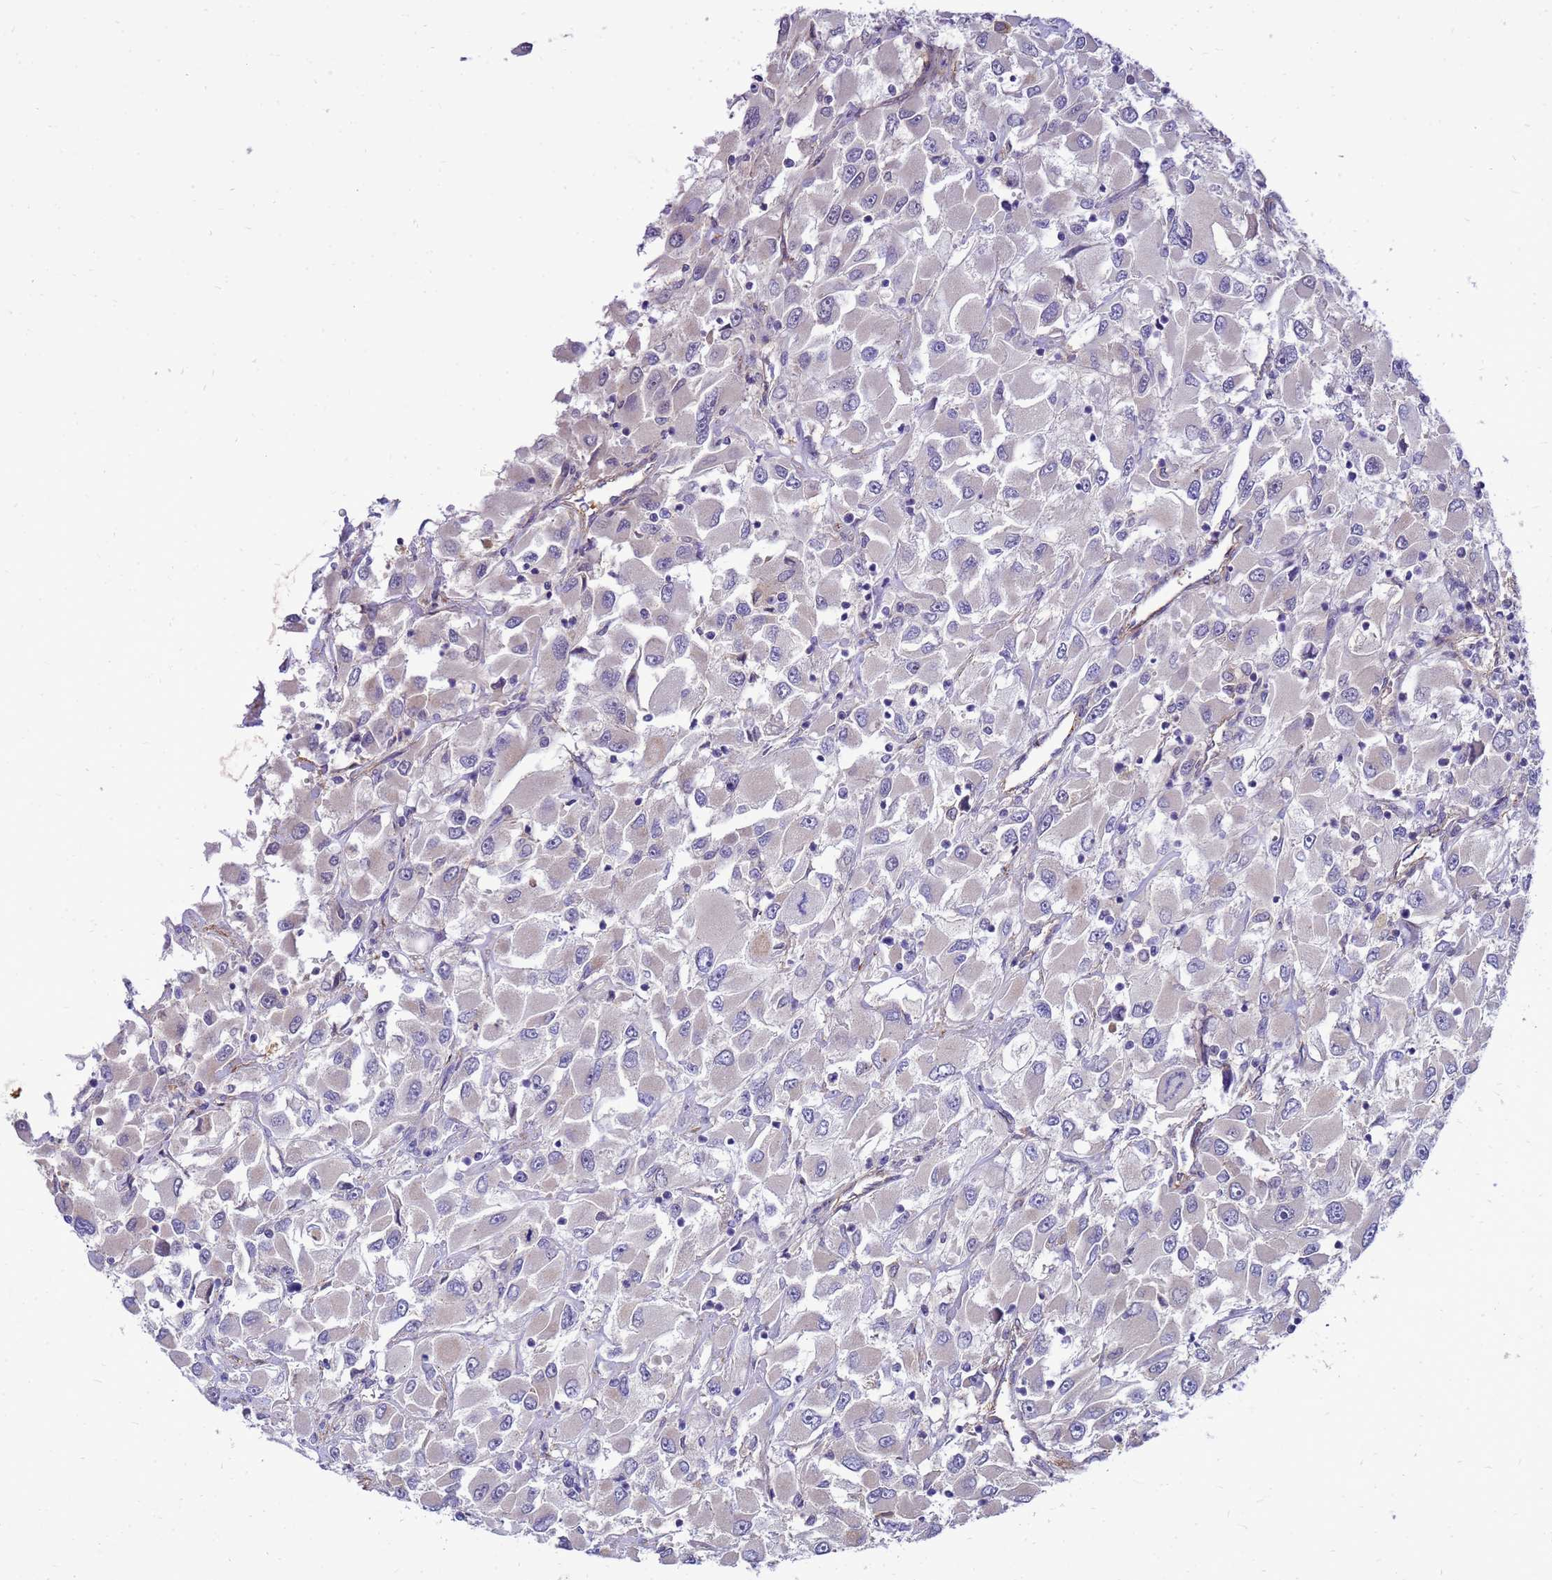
{"staining": {"intensity": "negative", "quantity": "none", "location": "none"}, "tissue": "renal cancer", "cell_type": "Tumor cells", "image_type": "cancer", "snomed": [{"axis": "morphology", "description": "Adenocarcinoma, NOS"}, {"axis": "topography", "description": "Kidney"}], "caption": "Tumor cells show no significant protein positivity in renal cancer (adenocarcinoma).", "gene": "ENOPH1", "patient": {"sex": "female", "age": 52}}